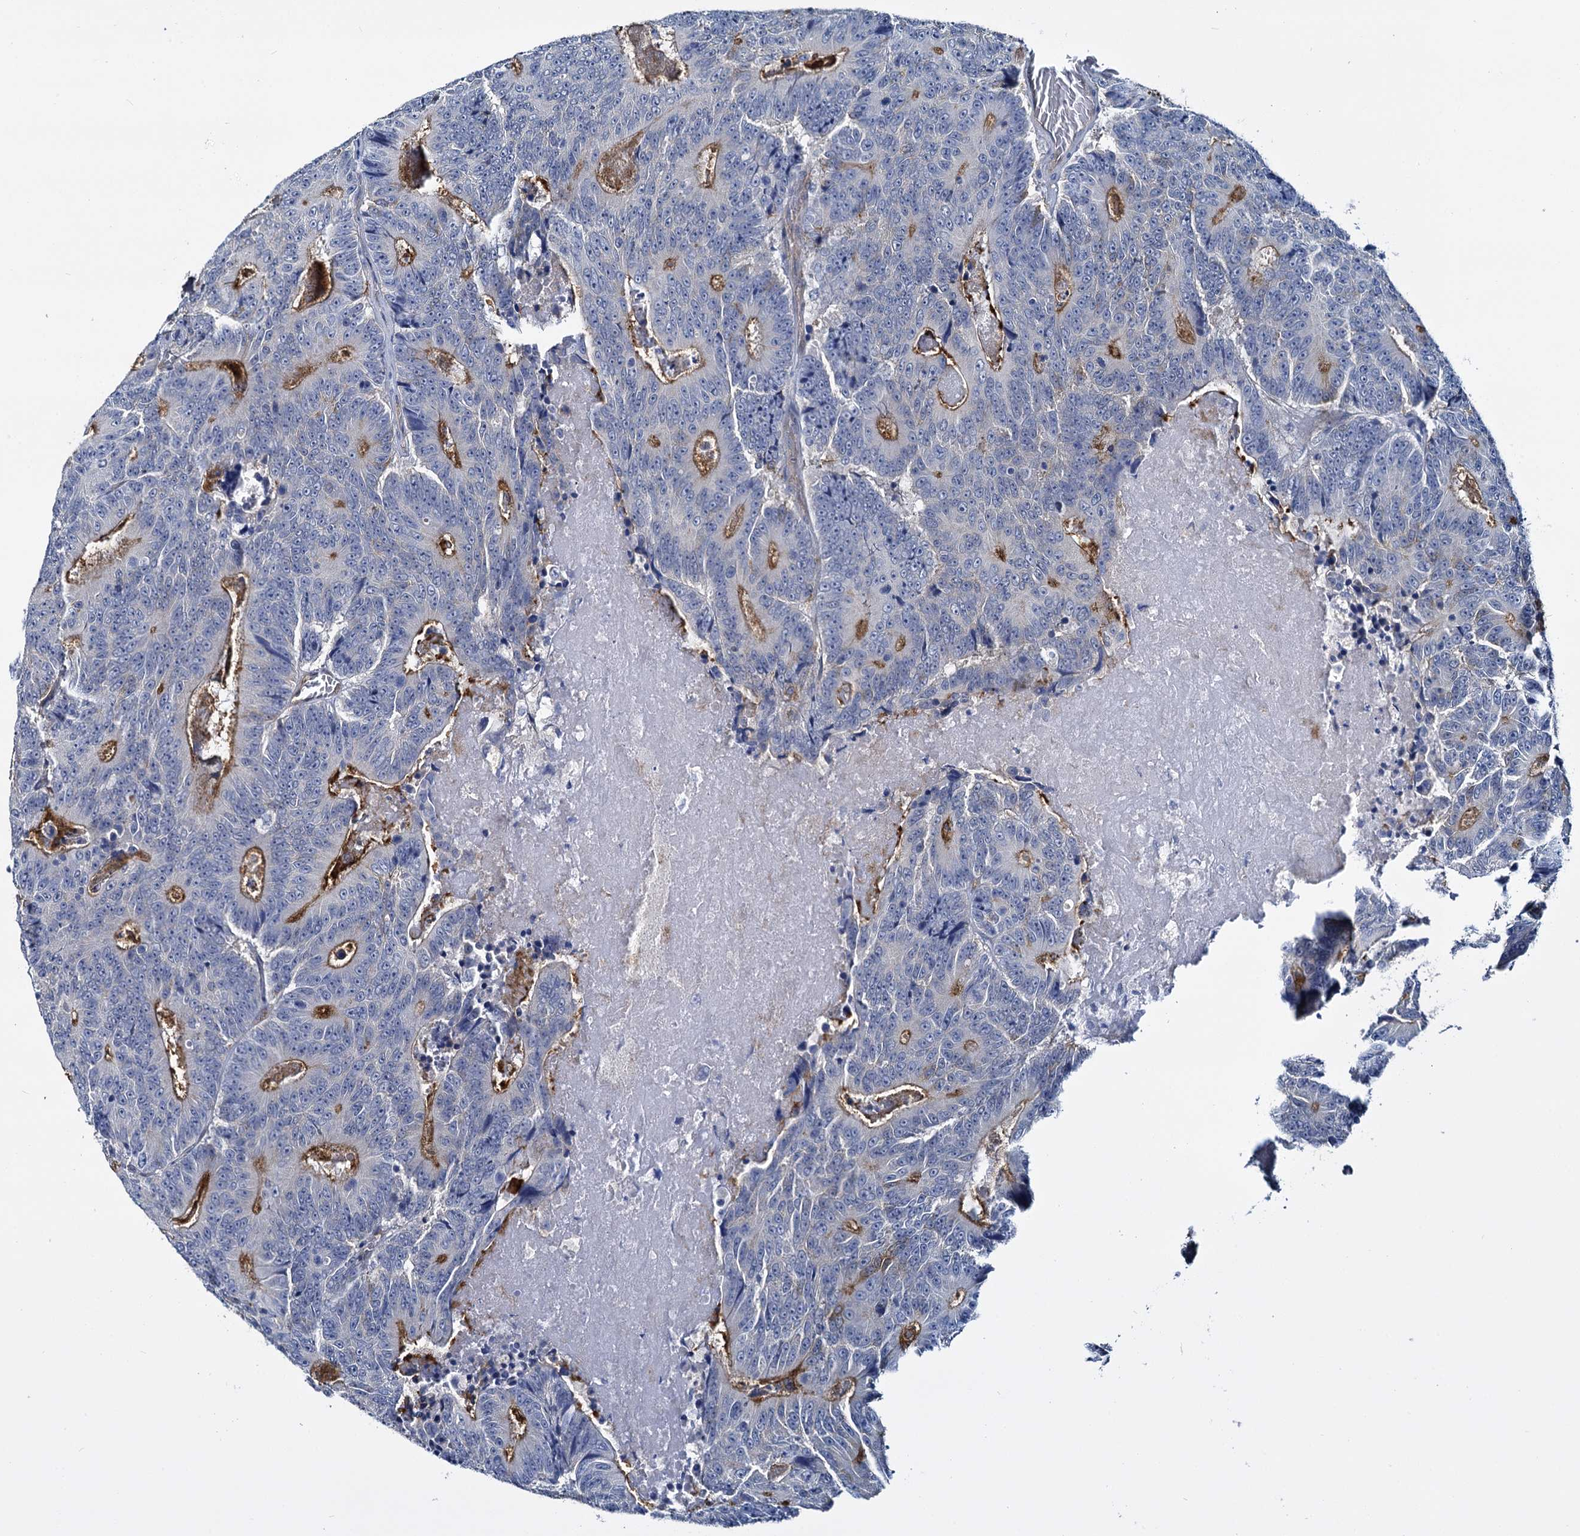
{"staining": {"intensity": "moderate", "quantity": "25%-75%", "location": "cytoplasmic/membranous"}, "tissue": "colorectal cancer", "cell_type": "Tumor cells", "image_type": "cancer", "snomed": [{"axis": "morphology", "description": "Adenocarcinoma, NOS"}, {"axis": "topography", "description": "Colon"}], "caption": "IHC staining of adenocarcinoma (colorectal), which displays medium levels of moderate cytoplasmic/membranous staining in approximately 25%-75% of tumor cells indicating moderate cytoplasmic/membranous protein staining. The staining was performed using DAB (brown) for protein detection and nuclei were counterstained in hematoxylin (blue).", "gene": "STXBP1", "patient": {"sex": "male", "age": 83}}